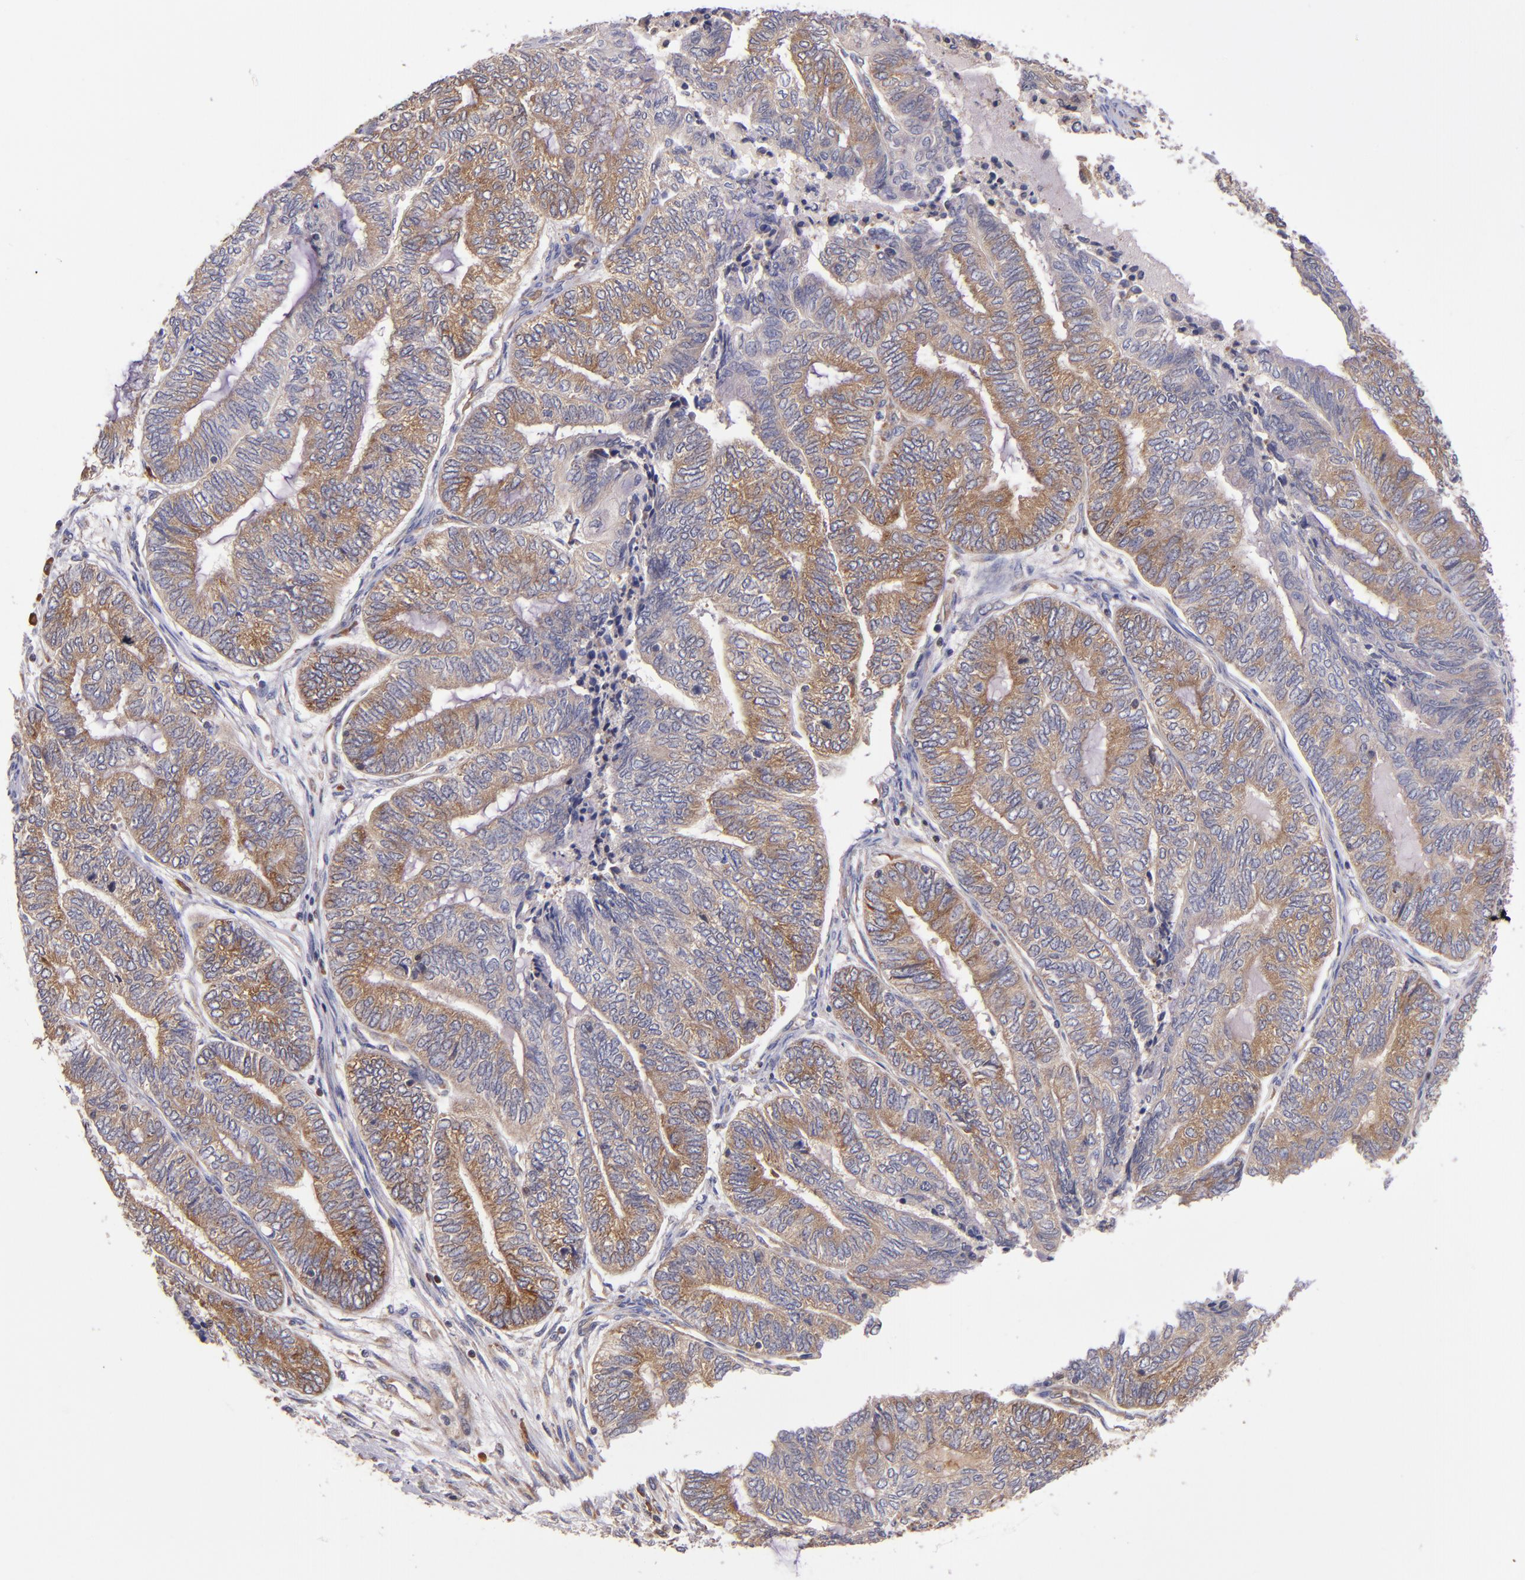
{"staining": {"intensity": "moderate", "quantity": ">75%", "location": "cytoplasmic/membranous"}, "tissue": "endometrial cancer", "cell_type": "Tumor cells", "image_type": "cancer", "snomed": [{"axis": "morphology", "description": "Adenocarcinoma, NOS"}, {"axis": "topography", "description": "Uterus"}, {"axis": "topography", "description": "Endometrium"}], "caption": "Immunohistochemical staining of endometrial cancer demonstrates moderate cytoplasmic/membranous protein expression in approximately >75% of tumor cells. The protein is shown in brown color, while the nuclei are stained blue.", "gene": "EIF4ENIF1", "patient": {"sex": "female", "age": 70}}